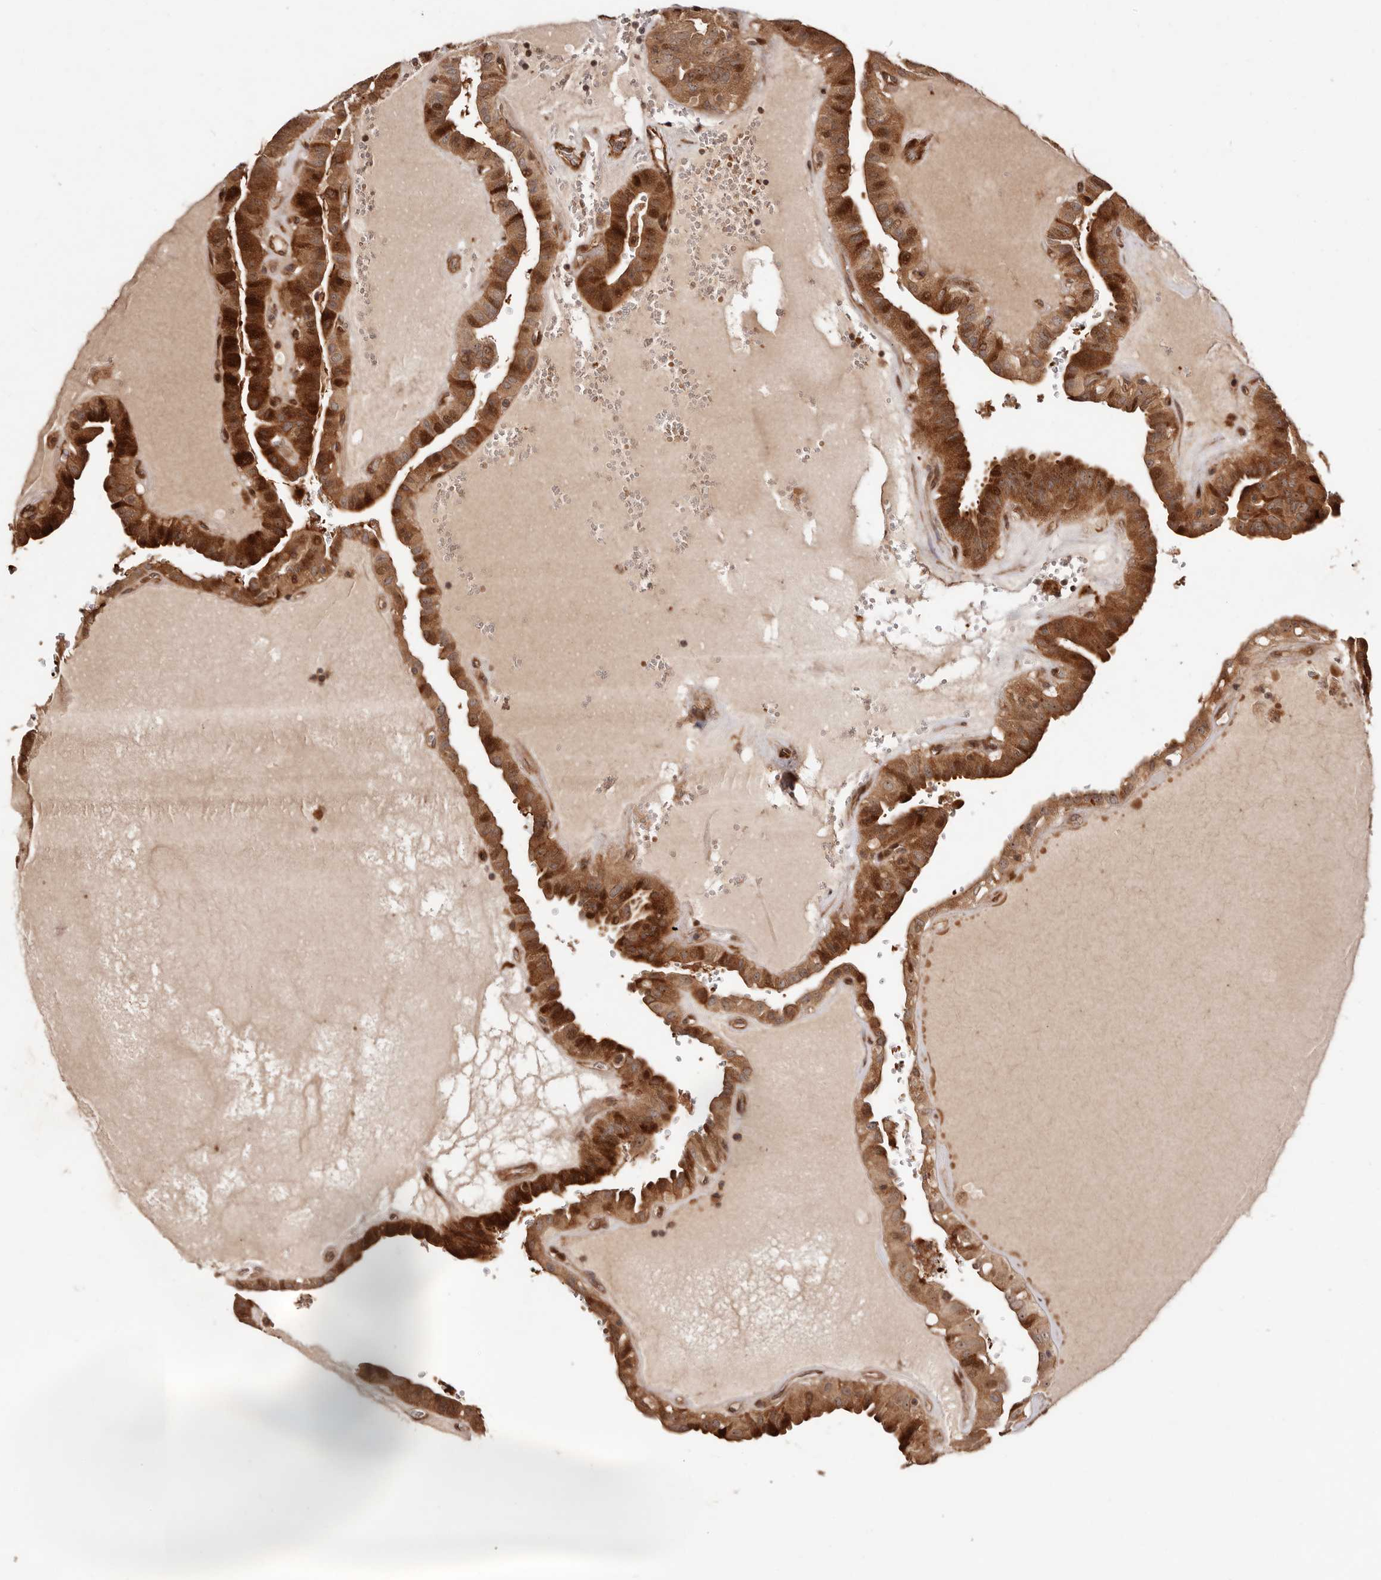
{"staining": {"intensity": "strong", "quantity": ">75%", "location": "cytoplasmic/membranous,nuclear"}, "tissue": "thyroid cancer", "cell_type": "Tumor cells", "image_type": "cancer", "snomed": [{"axis": "morphology", "description": "Papillary adenocarcinoma, NOS"}, {"axis": "topography", "description": "Thyroid gland"}], "caption": "The photomicrograph demonstrates staining of papillary adenocarcinoma (thyroid), revealing strong cytoplasmic/membranous and nuclear protein positivity (brown color) within tumor cells. (Brightfield microscopy of DAB IHC at high magnification).", "gene": "PTPN22", "patient": {"sex": "male", "age": 77}}